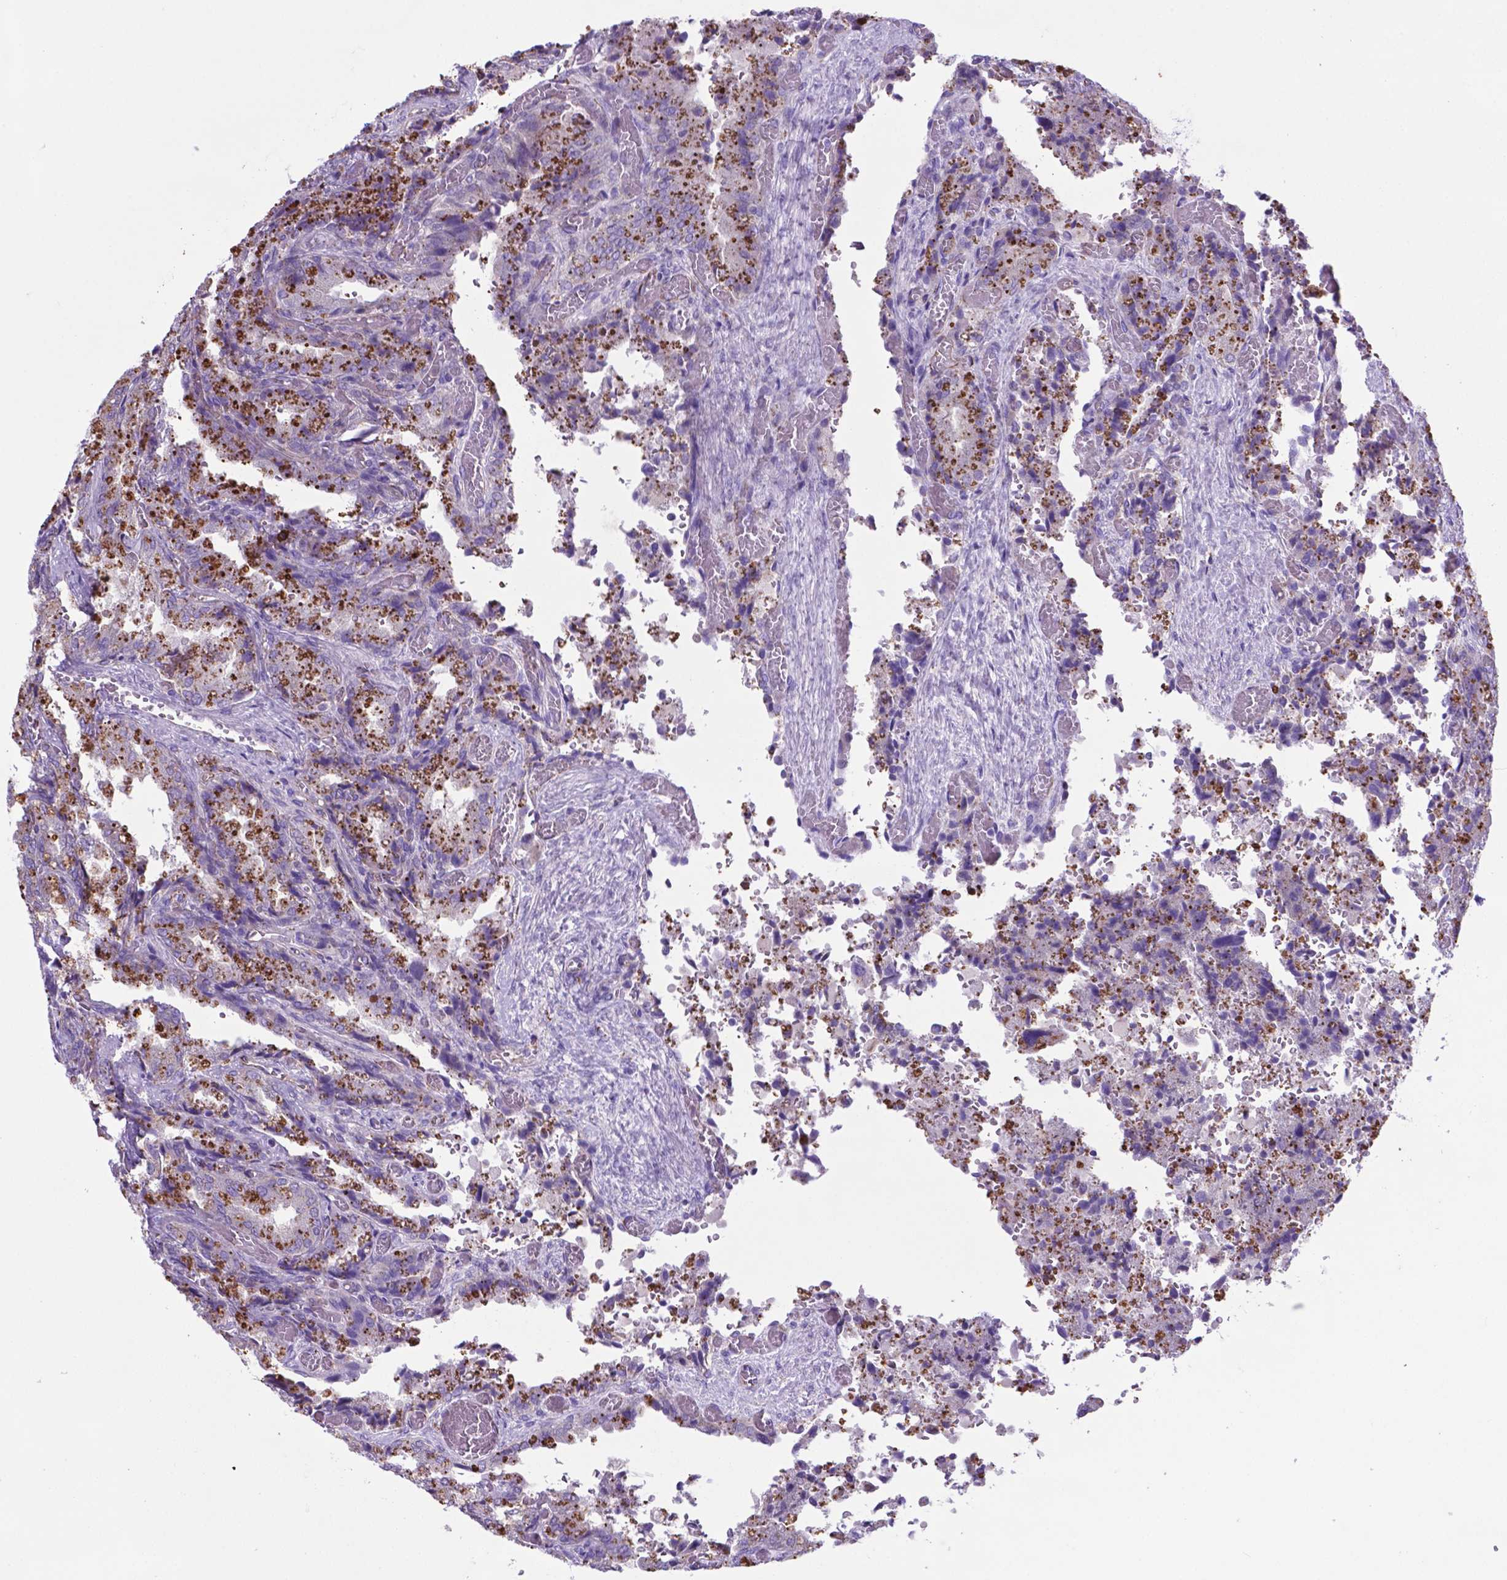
{"staining": {"intensity": "strong", "quantity": "25%-75%", "location": "cytoplasmic/membranous"}, "tissue": "seminal vesicle", "cell_type": "Glandular cells", "image_type": "normal", "snomed": [{"axis": "morphology", "description": "Normal tissue, NOS"}, {"axis": "topography", "description": "Seminal veicle"}], "caption": "IHC staining of unremarkable seminal vesicle, which shows high levels of strong cytoplasmic/membranous positivity in approximately 25%-75% of glandular cells indicating strong cytoplasmic/membranous protein expression. The staining was performed using DAB (brown) for protein detection and nuclei were counterstained in hematoxylin (blue).", "gene": "LZTR1", "patient": {"sex": "male", "age": 57}}